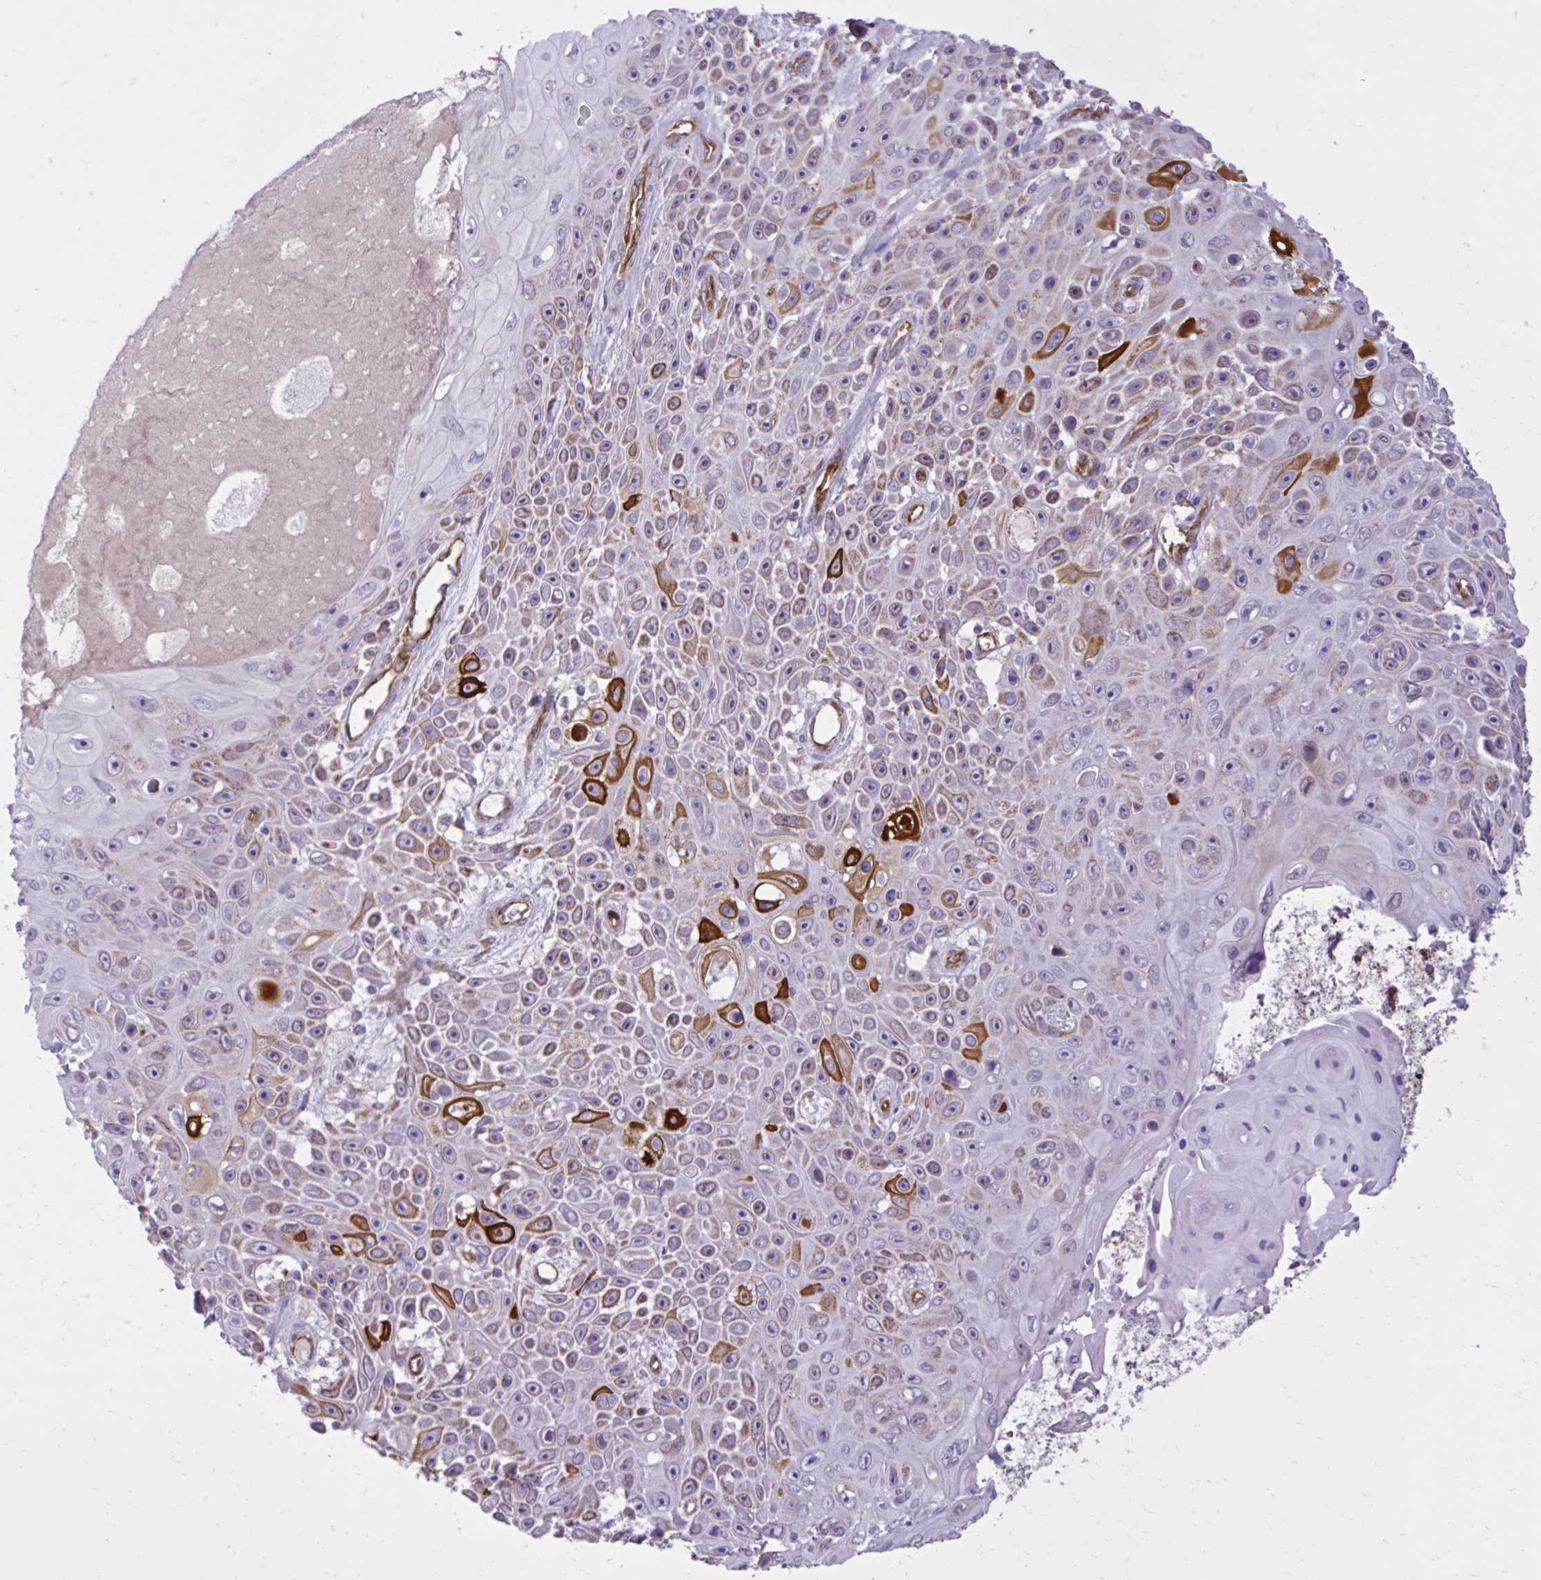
{"staining": {"intensity": "strong", "quantity": "<25%", "location": "cytoplasmic/membranous"}, "tissue": "skin cancer", "cell_type": "Tumor cells", "image_type": "cancer", "snomed": [{"axis": "morphology", "description": "Squamous cell carcinoma, NOS"}, {"axis": "topography", "description": "Skin"}], "caption": "Protein analysis of squamous cell carcinoma (skin) tissue reveals strong cytoplasmic/membranous staining in about <25% of tumor cells. The staining was performed using DAB to visualize the protein expression in brown, while the nuclei were stained in blue with hematoxylin (Magnification: 20x).", "gene": "LIMS1", "patient": {"sex": "male", "age": 82}}